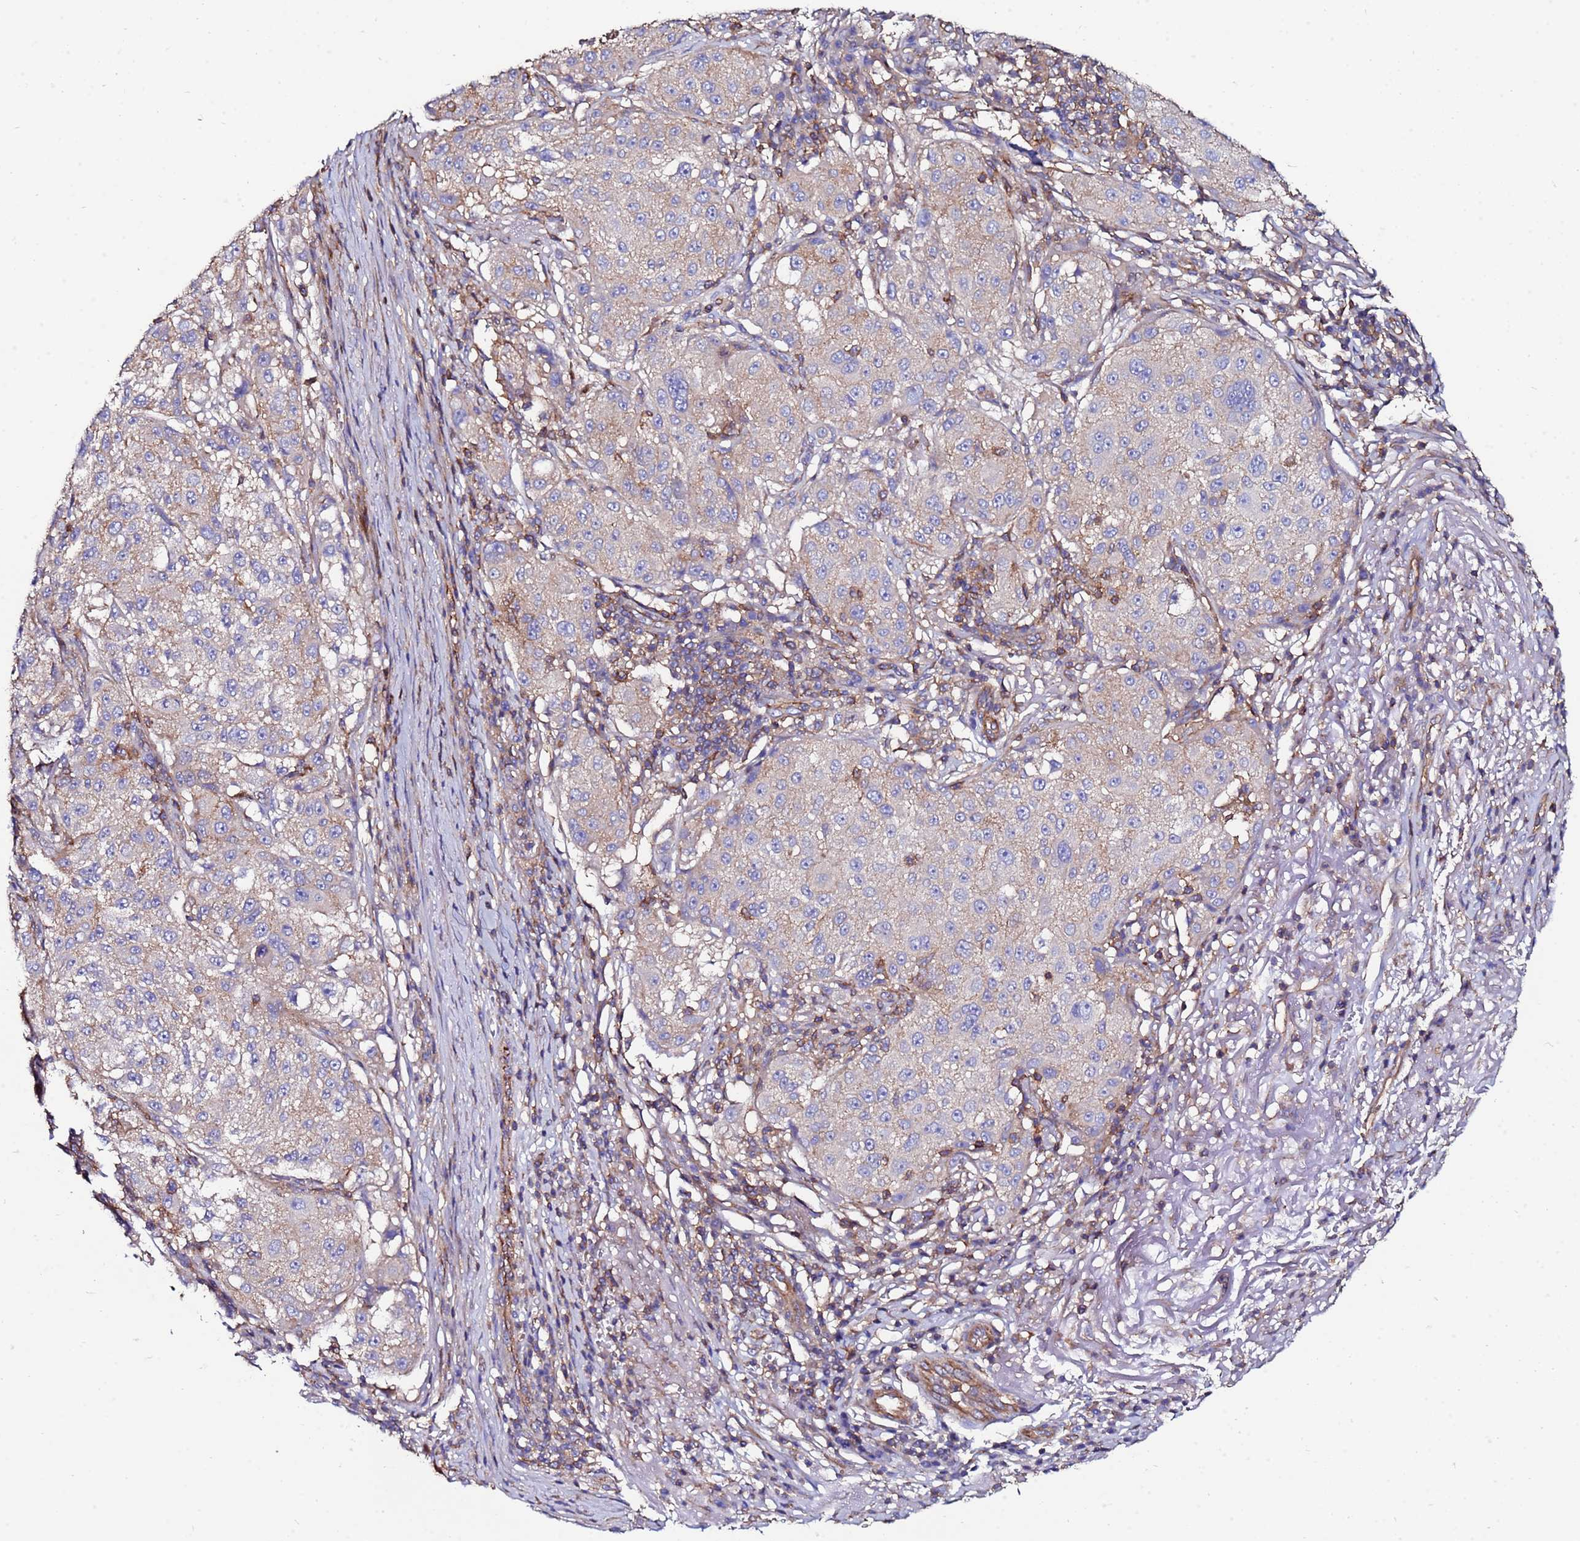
{"staining": {"intensity": "negative", "quantity": "none", "location": "none"}, "tissue": "melanoma", "cell_type": "Tumor cells", "image_type": "cancer", "snomed": [{"axis": "morphology", "description": "Necrosis, NOS"}, {"axis": "morphology", "description": "Malignant melanoma, NOS"}, {"axis": "topography", "description": "Skin"}], "caption": "There is no significant positivity in tumor cells of malignant melanoma.", "gene": "POTEE", "patient": {"sex": "female", "age": 87}}